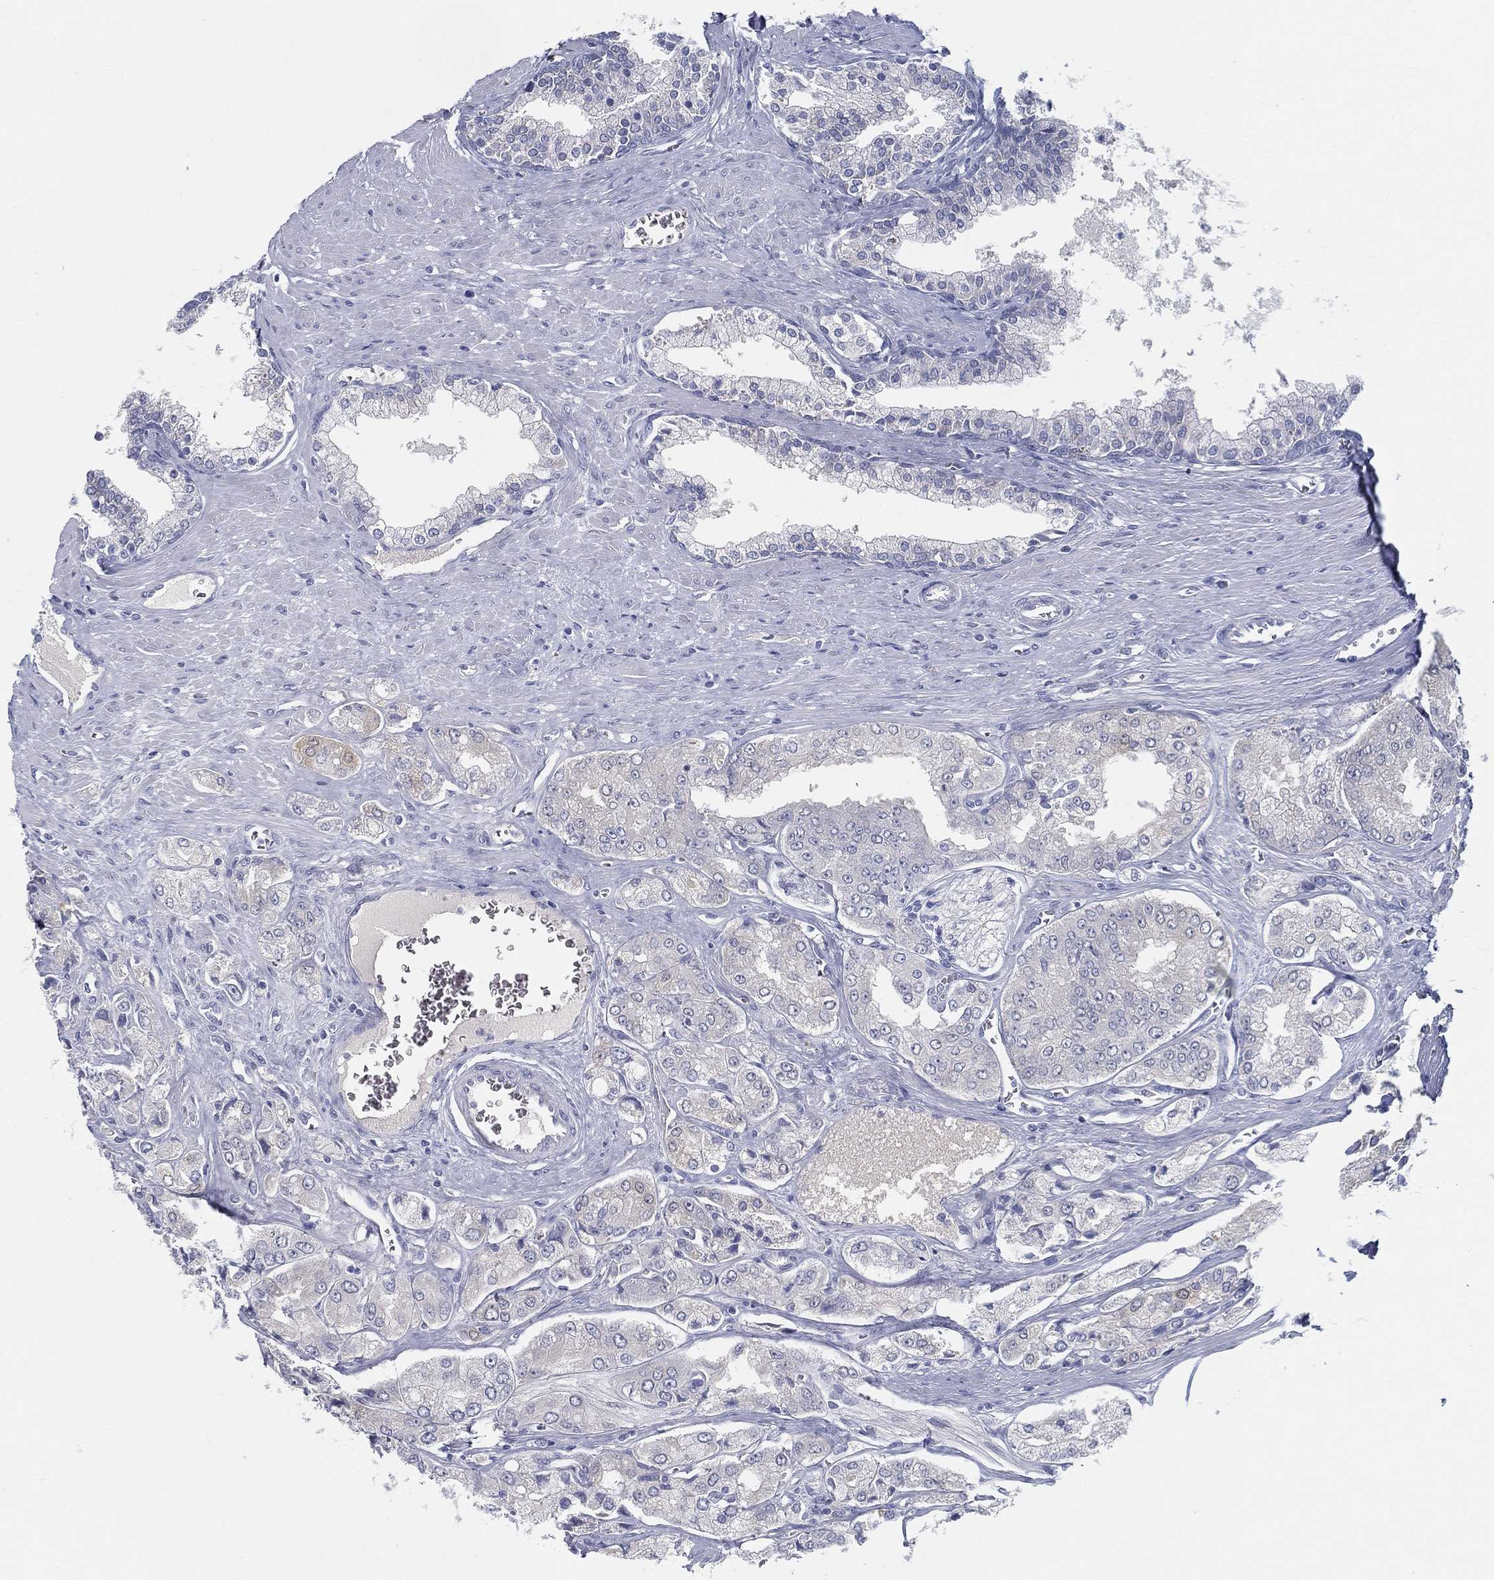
{"staining": {"intensity": "negative", "quantity": "none", "location": "none"}, "tissue": "prostate cancer", "cell_type": "Tumor cells", "image_type": "cancer", "snomed": [{"axis": "morphology", "description": "Adenocarcinoma, NOS"}, {"axis": "topography", "description": "Prostate and seminal vesicle, NOS"}, {"axis": "topography", "description": "Prostate"}], "caption": "This image is of prostate cancer (adenocarcinoma) stained with immunohistochemistry (IHC) to label a protein in brown with the nuclei are counter-stained blue. There is no staining in tumor cells. The staining is performed using DAB brown chromogen with nuclei counter-stained in using hematoxylin.", "gene": "STS", "patient": {"sex": "male", "age": 67}}